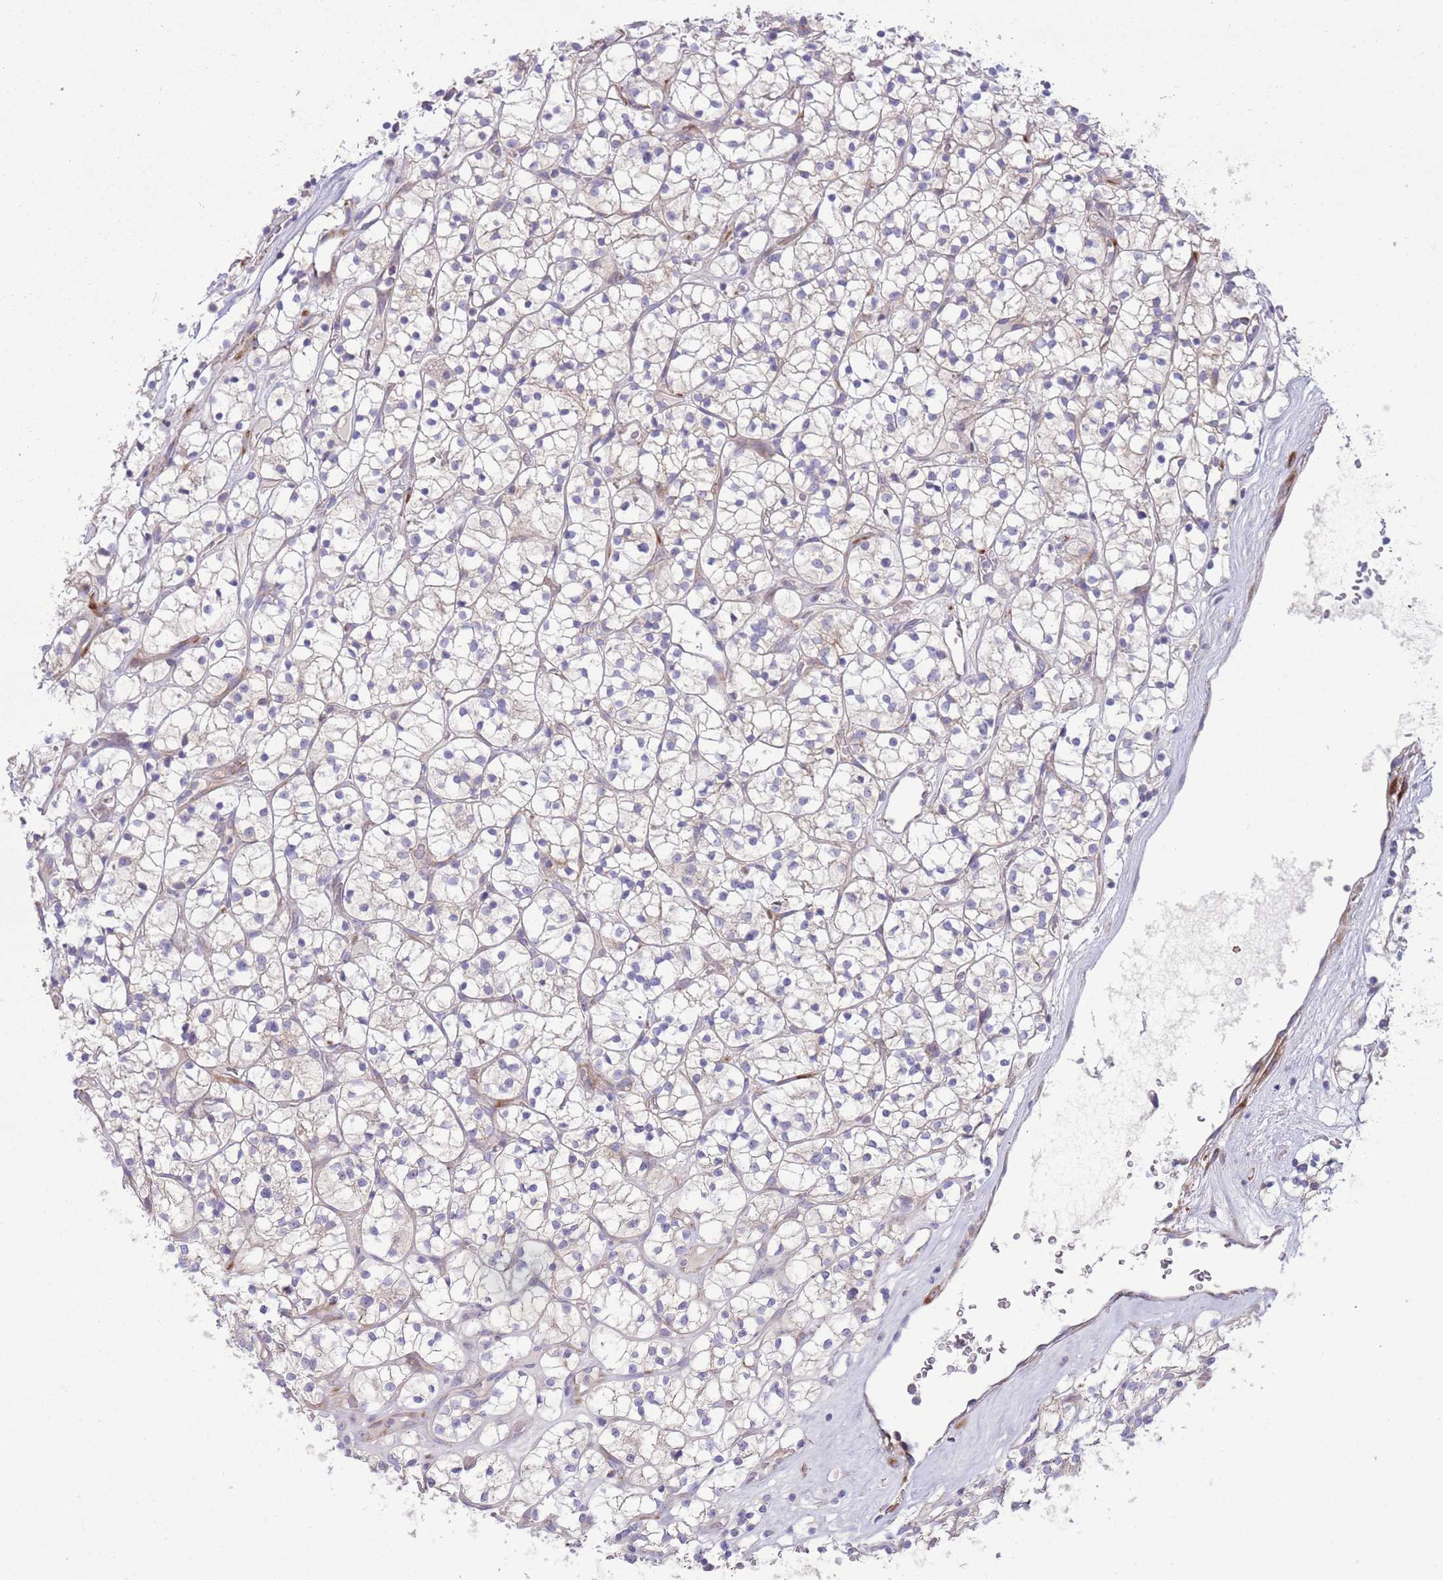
{"staining": {"intensity": "negative", "quantity": "none", "location": "none"}, "tissue": "renal cancer", "cell_type": "Tumor cells", "image_type": "cancer", "snomed": [{"axis": "morphology", "description": "Adenocarcinoma, NOS"}, {"axis": "topography", "description": "Kidney"}], "caption": "A photomicrograph of human renal adenocarcinoma is negative for staining in tumor cells.", "gene": "TOMM5", "patient": {"sex": "female", "age": 64}}